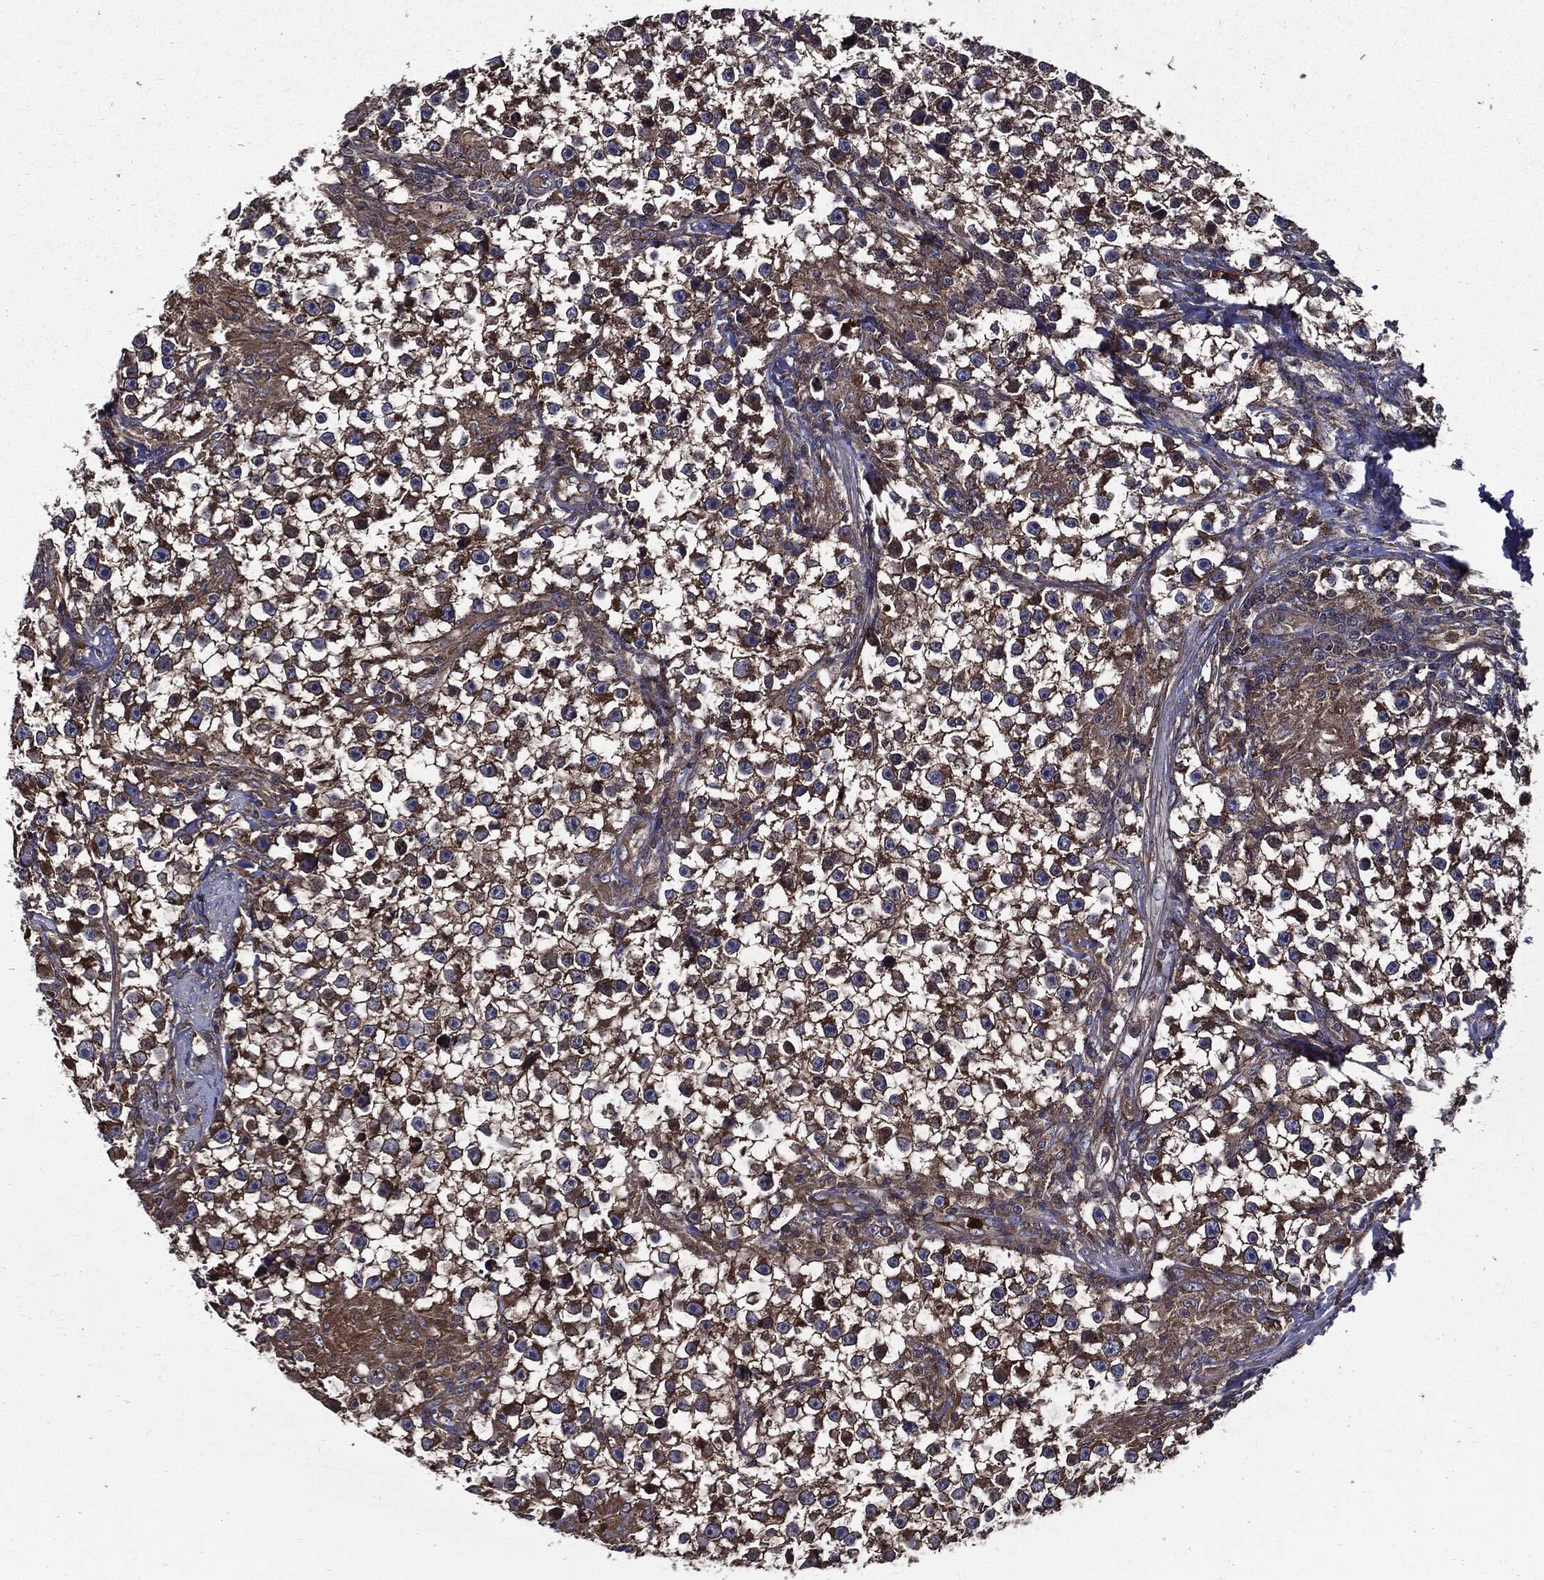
{"staining": {"intensity": "moderate", "quantity": "25%-75%", "location": "cytoplasmic/membranous"}, "tissue": "testis cancer", "cell_type": "Tumor cells", "image_type": "cancer", "snomed": [{"axis": "morphology", "description": "Seminoma, NOS"}, {"axis": "topography", "description": "Testis"}], "caption": "Immunohistochemical staining of human testis cancer shows medium levels of moderate cytoplasmic/membranous protein expression in about 25%-75% of tumor cells.", "gene": "PDCD6IP", "patient": {"sex": "male", "age": 59}}